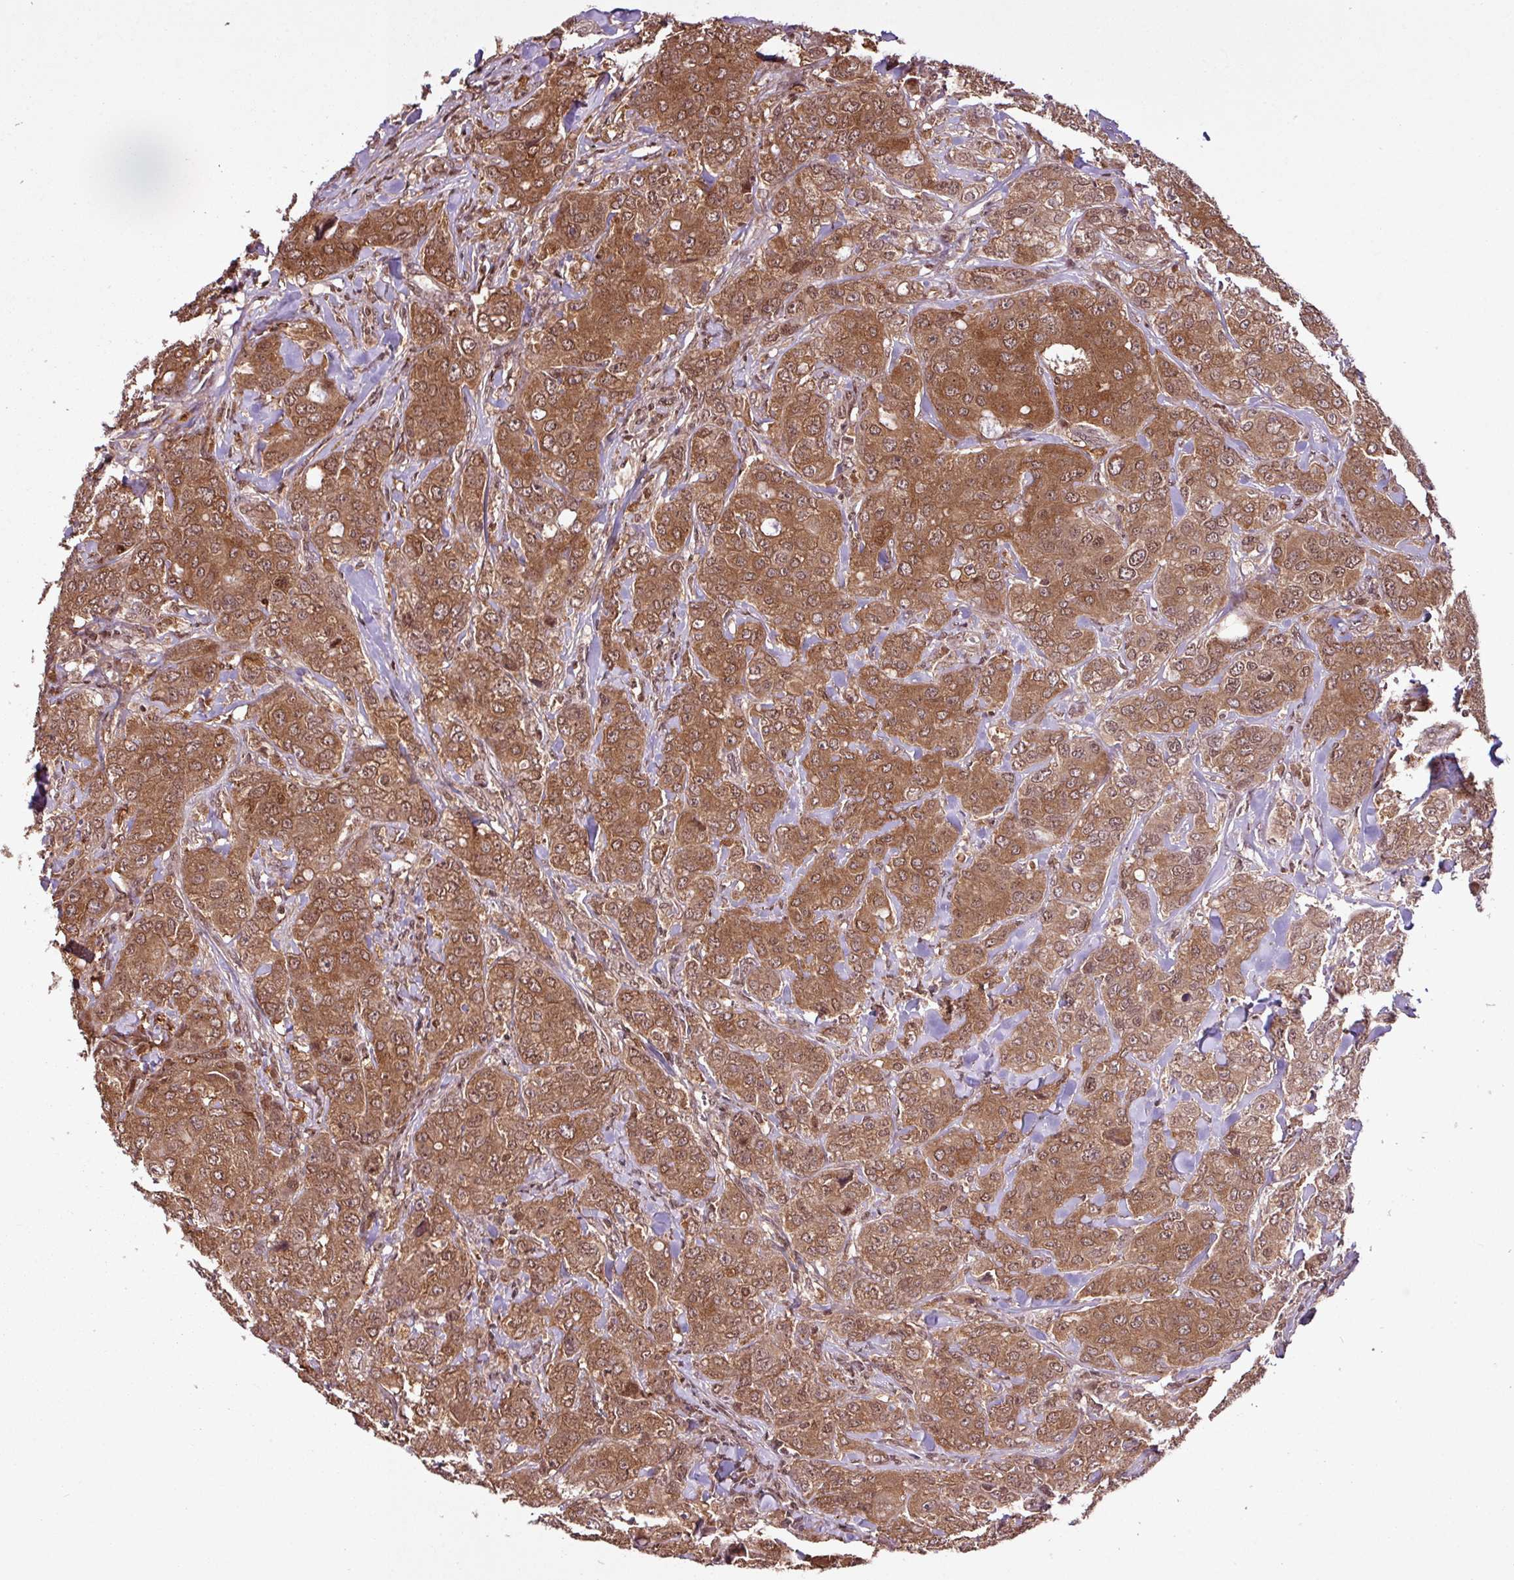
{"staining": {"intensity": "moderate", "quantity": ">75%", "location": "cytoplasmic/membranous,nuclear"}, "tissue": "breast cancer", "cell_type": "Tumor cells", "image_type": "cancer", "snomed": [{"axis": "morphology", "description": "Duct carcinoma"}, {"axis": "topography", "description": "Breast"}], "caption": "An immunohistochemistry (IHC) photomicrograph of neoplastic tissue is shown. Protein staining in brown highlights moderate cytoplasmic/membranous and nuclear positivity in breast invasive ductal carcinoma within tumor cells.", "gene": "ITPKC", "patient": {"sex": "female", "age": 43}}